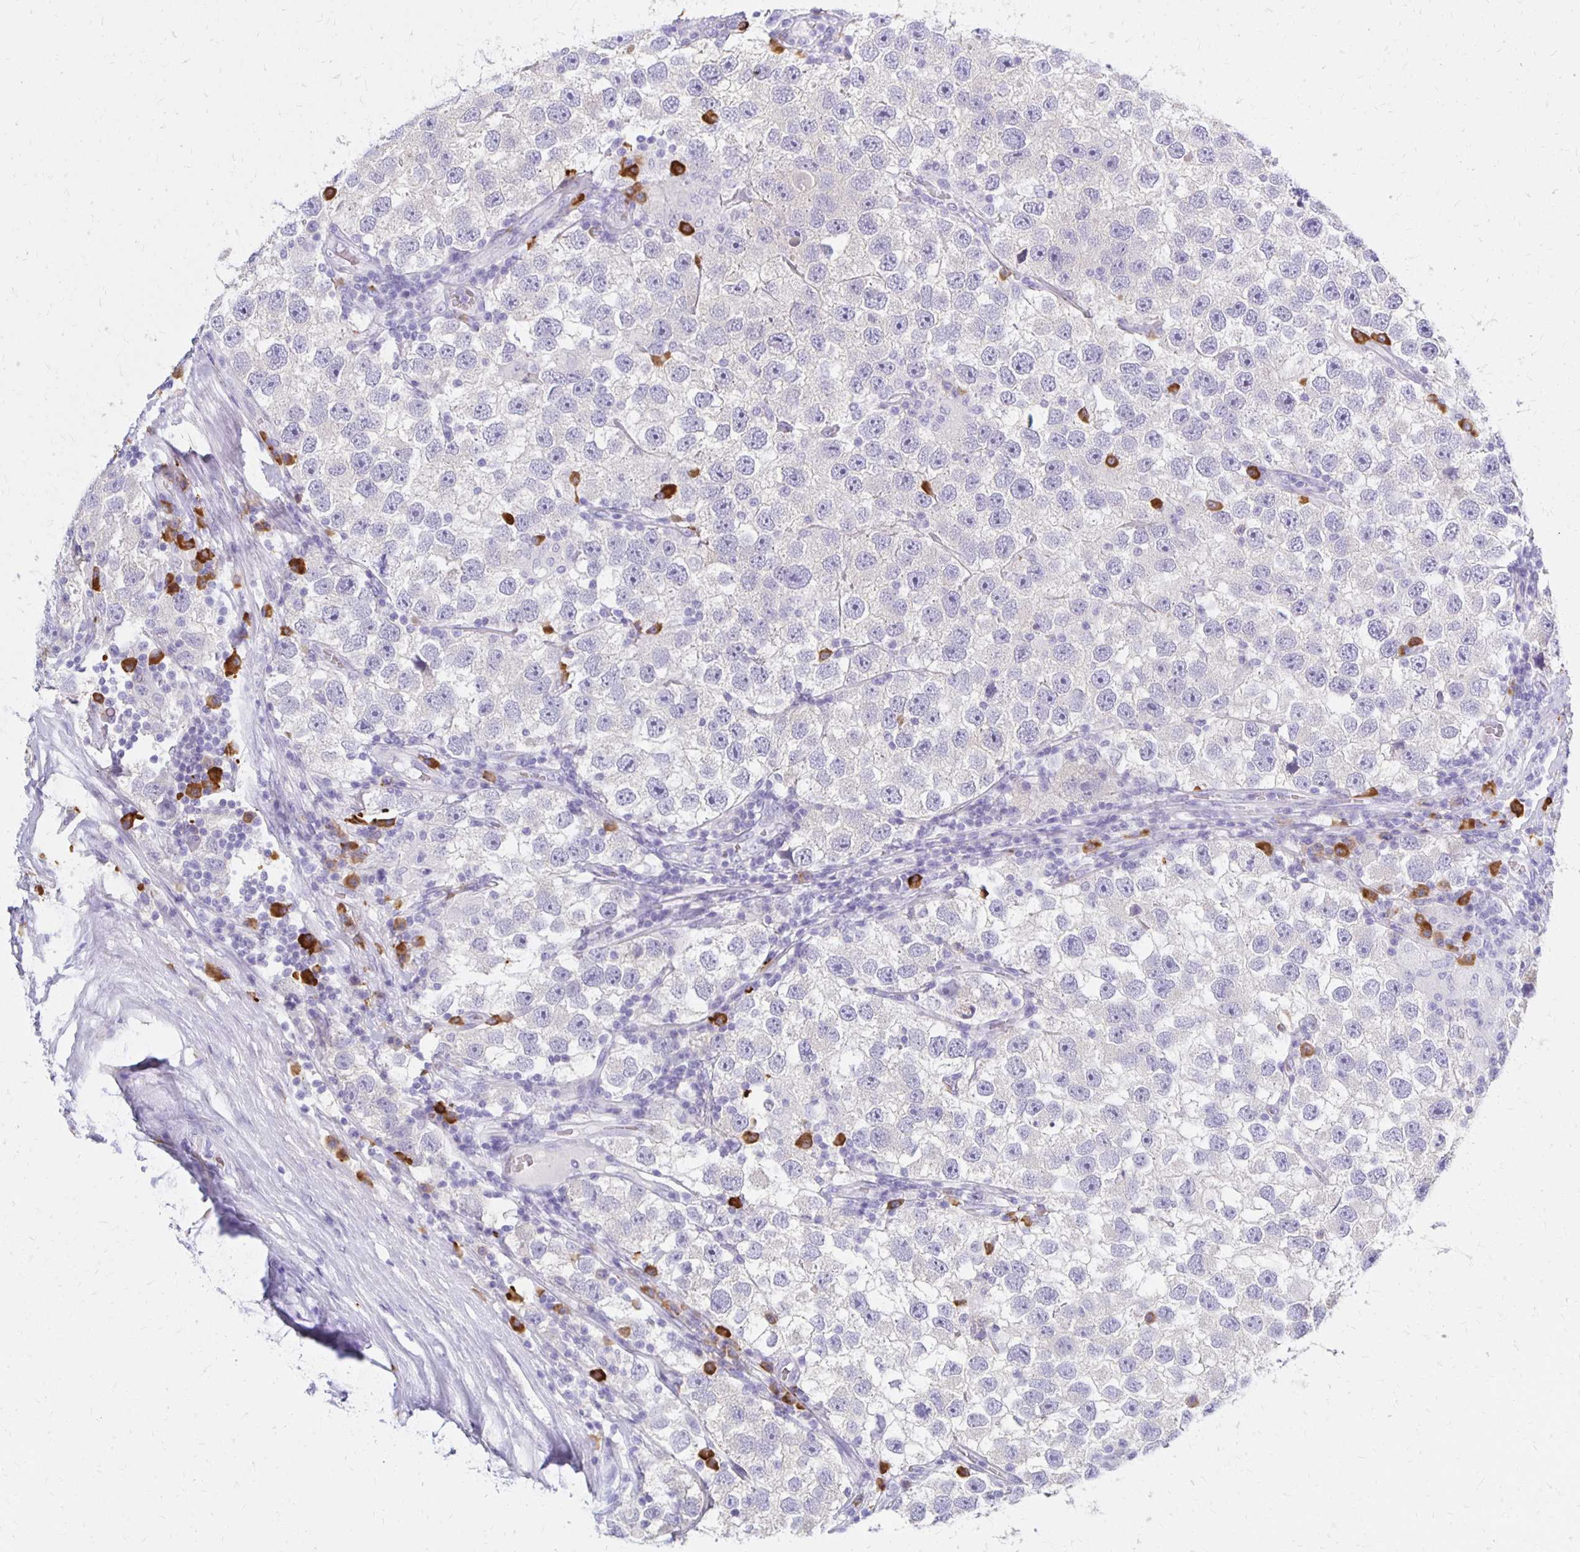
{"staining": {"intensity": "negative", "quantity": "none", "location": "none"}, "tissue": "testis cancer", "cell_type": "Tumor cells", "image_type": "cancer", "snomed": [{"axis": "morphology", "description": "Seminoma, NOS"}, {"axis": "topography", "description": "Testis"}], "caption": "Human testis seminoma stained for a protein using immunohistochemistry (IHC) displays no staining in tumor cells.", "gene": "FNTB", "patient": {"sex": "male", "age": 26}}